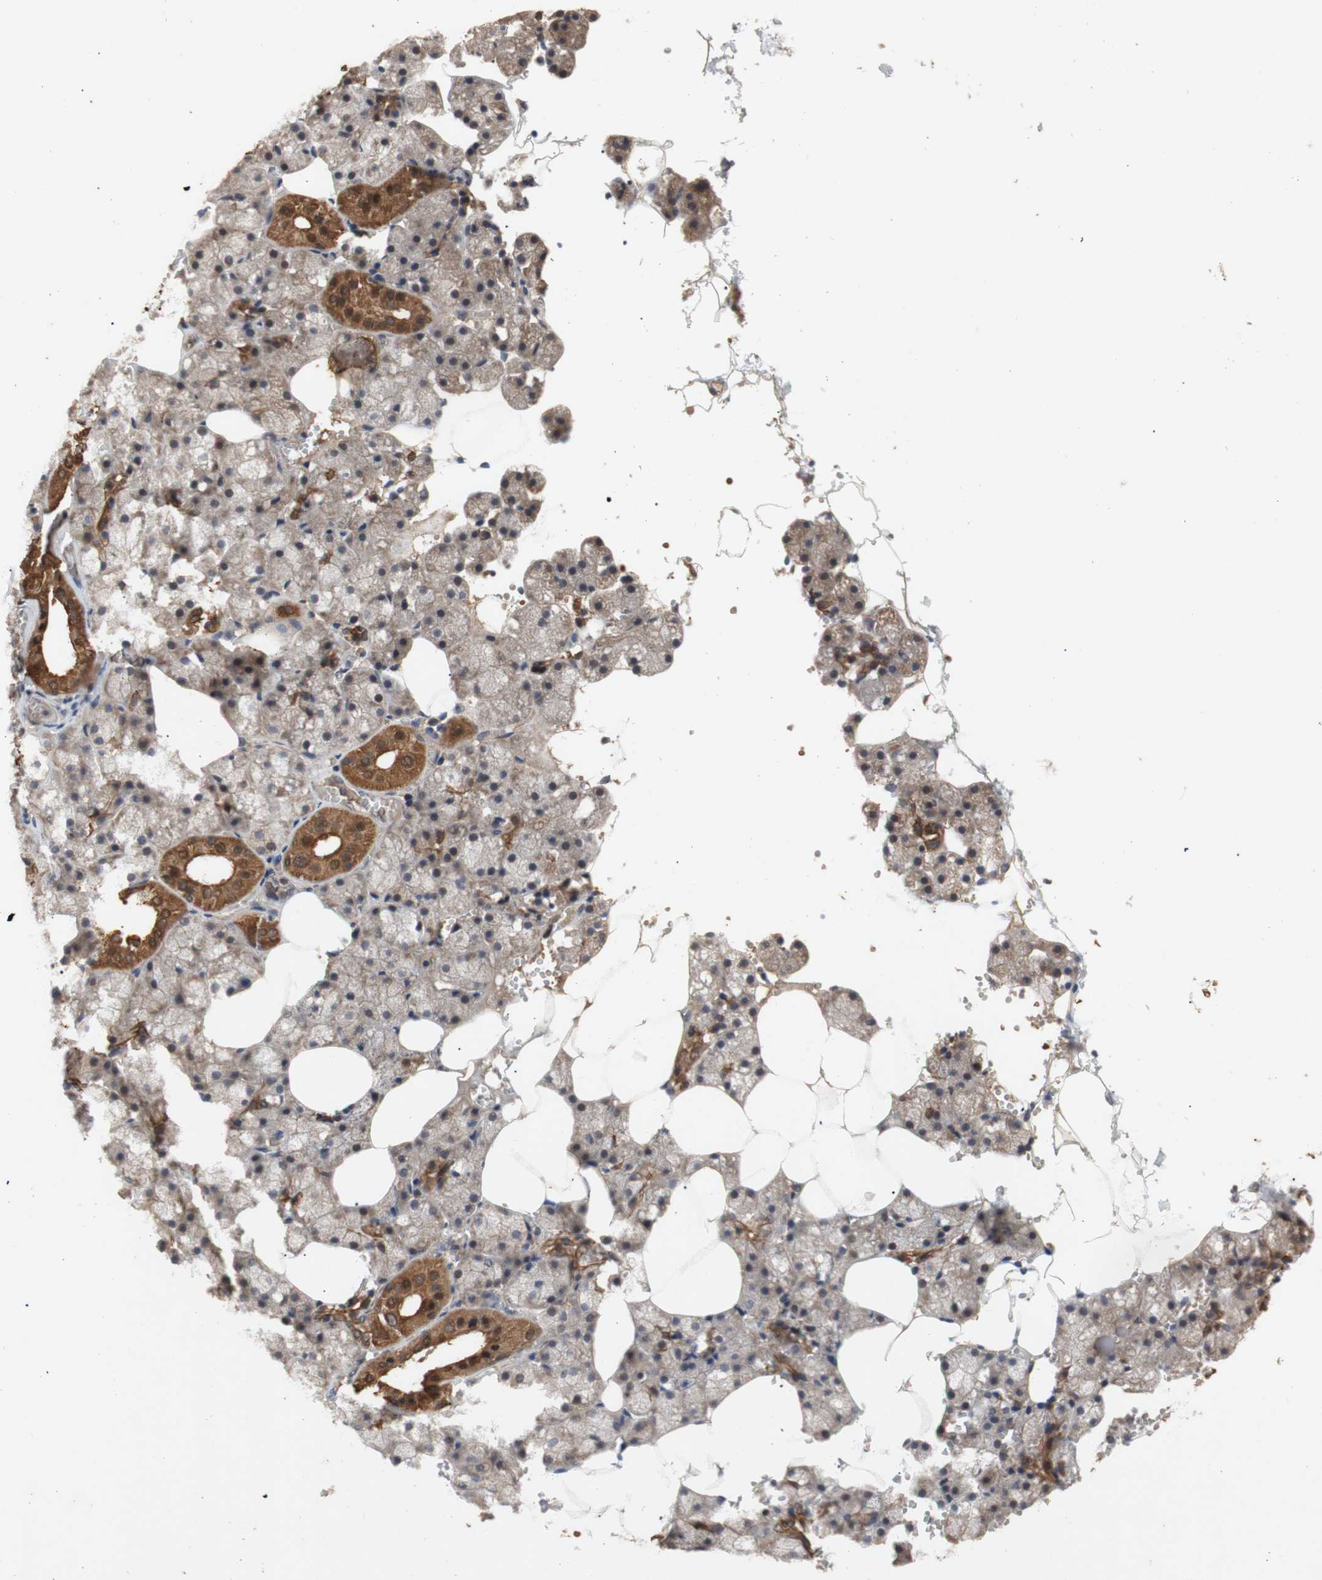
{"staining": {"intensity": "moderate", "quantity": ">75%", "location": "cytoplasmic/membranous"}, "tissue": "salivary gland", "cell_type": "Glandular cells", "image_type": "normal", "snomed": [{"axis": "morphology", "description": "Normal tissue, NOS"}, {"axis": "topography", "description": "Salivary gland"}], "caption": "IHC micrograph of normal salivary gland stained for a protein (brown), which shows medium levels of moderate cytoplasmic/membranous staining in about >75% of glandular cells.", "gene": "PKN1", "patient": {"sex": "male", "age": 62}}